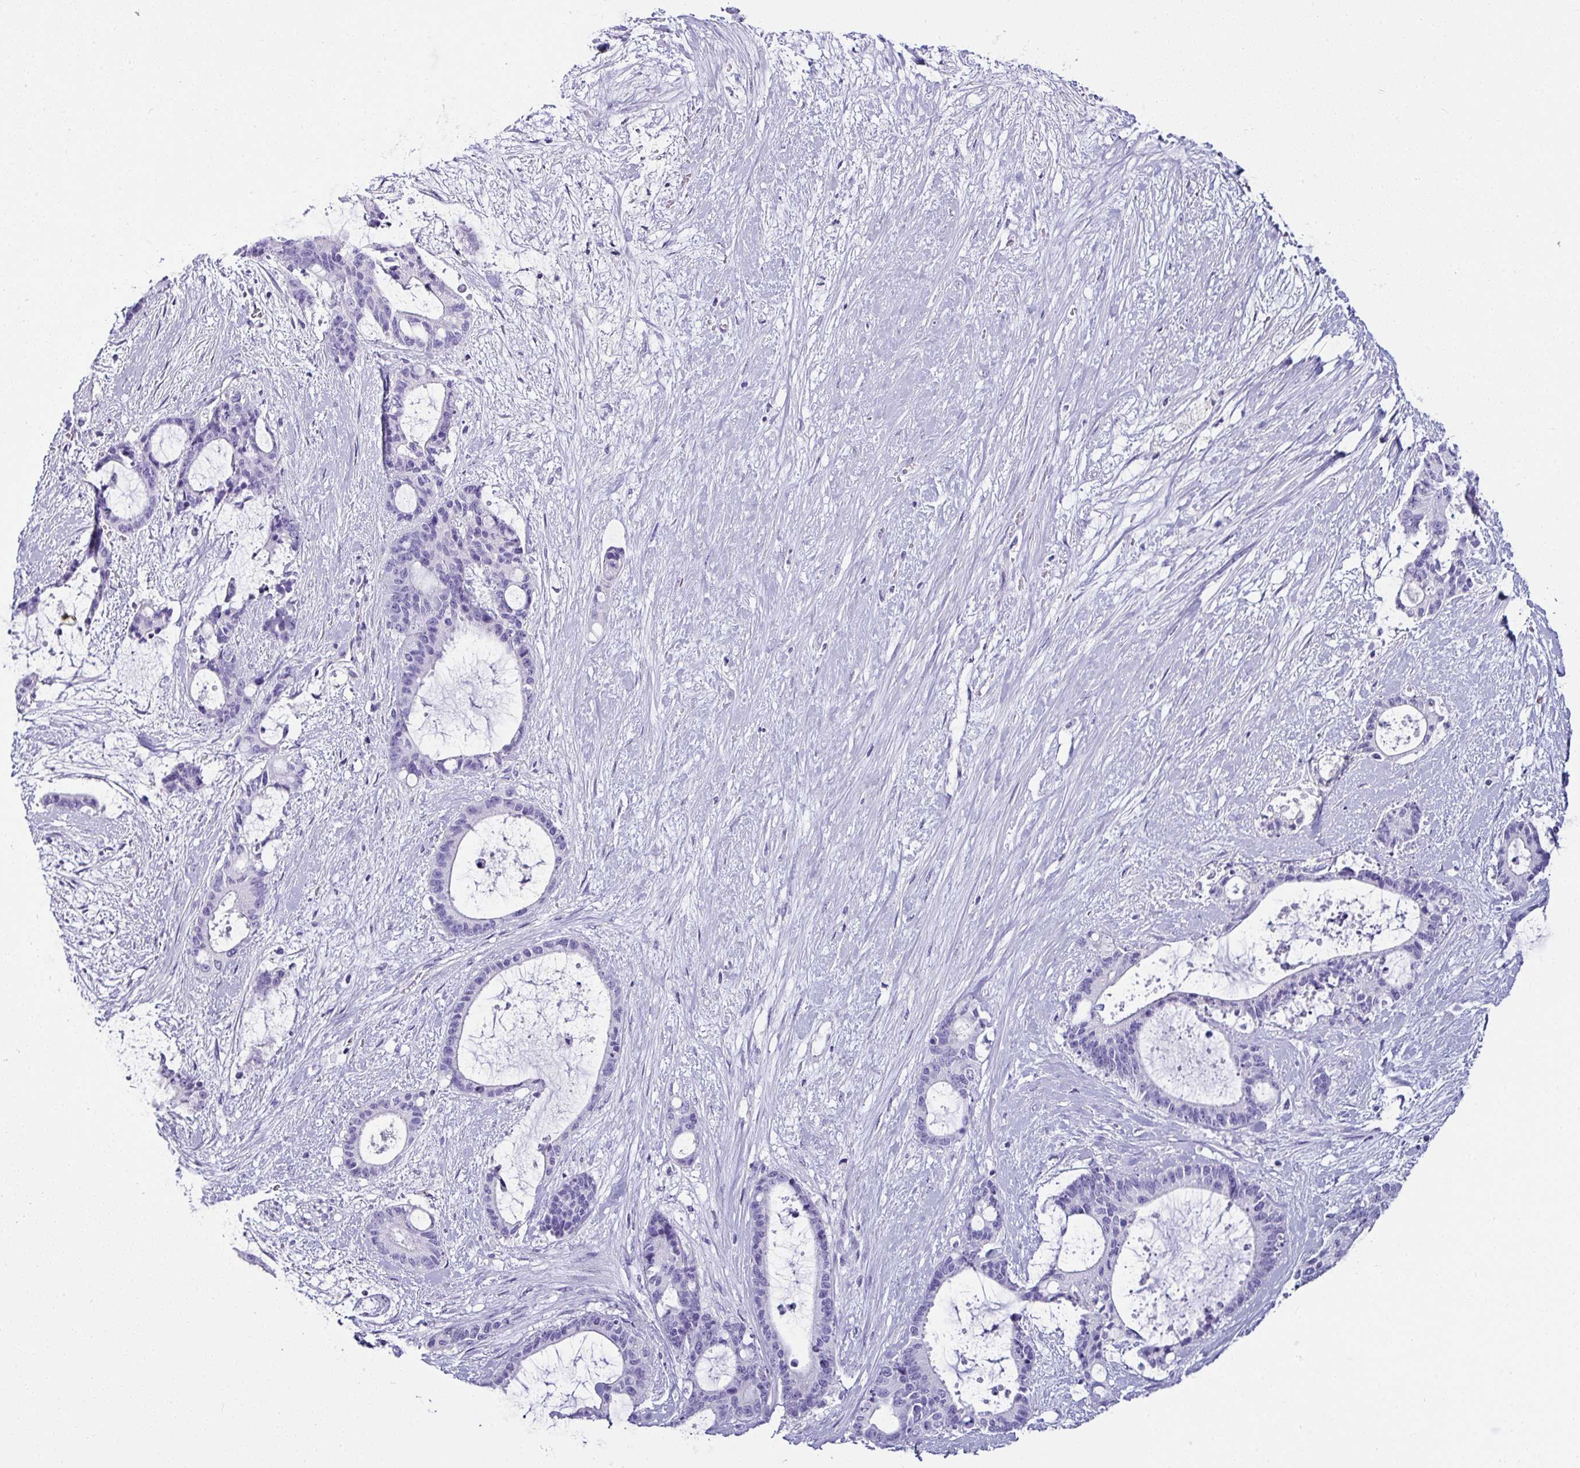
{"staining": {"intensity": "negative", "quantity": "none", "location": "none"}, "tissue": "liver cancer", "cell_type": "Tumor cells", "image_type": "cancer", "snomed": [{"axis": "morphology", "description": "Normal tissue, NOS"}, {"axis": "morphology", "description": "Cholangiocarcinoma"}, {"axis": "topography", "description": "Liver"}, {"axis": "topography", "description": "Peripheral nerve tissue"}], "caption": "IHC histopathology image of human cholangiocarcinoma (liver) stained for a protein (brown), which shows no staining in tumor cells. Nuclei are stained in blue.", "gene": "NAPSA", "patient": {"sex": "female", "age": 73}}